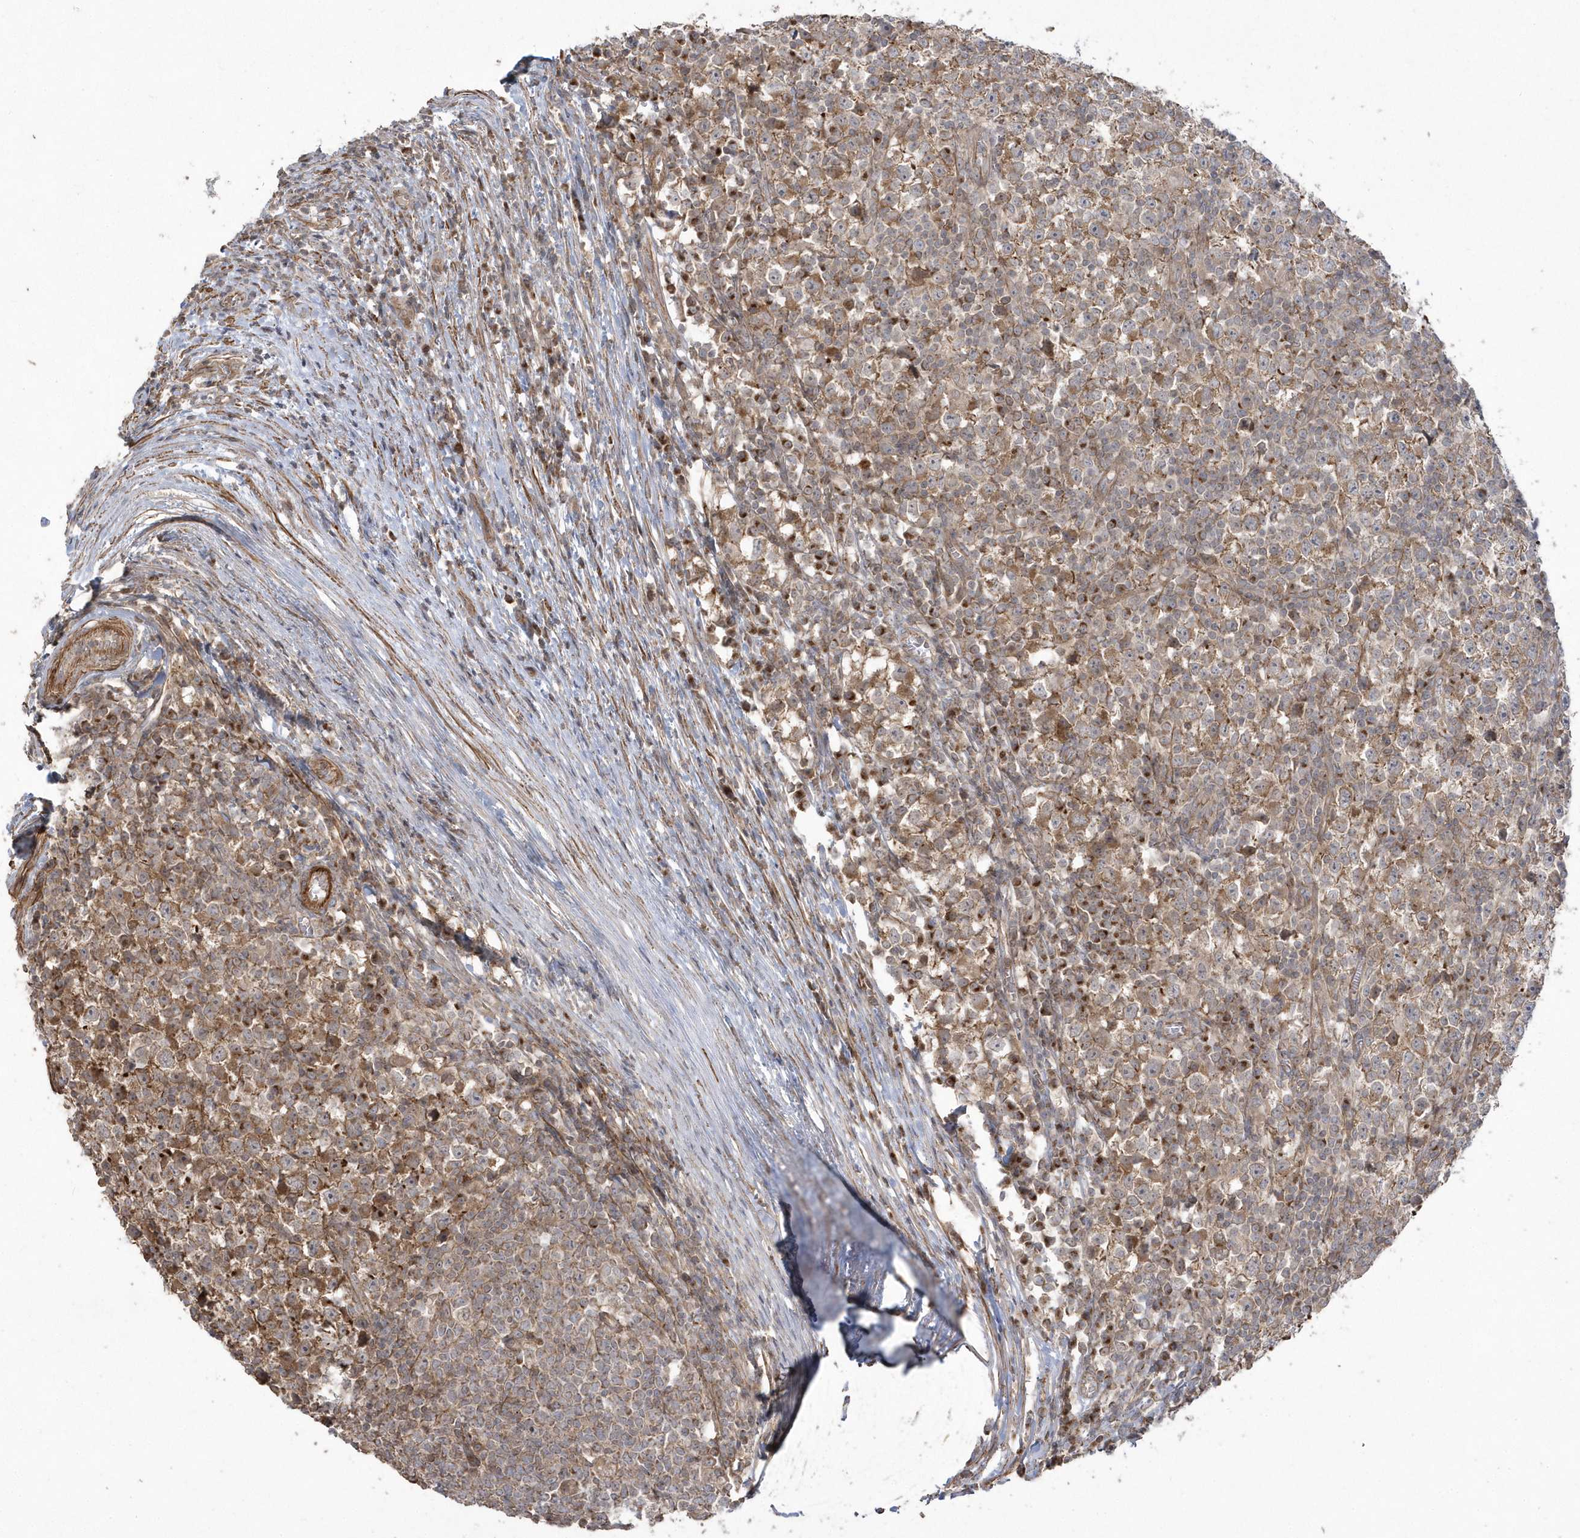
{"staining": {"intensity": "moderate", "quantity": ">75%", "location": "cytoplasmic/membranous"}, "tissue": "testis cancer", "cell_type": "Tumor cells", "image_type": "cancer", "snomed": [{"axis": "morphology", "description": "Seminoma, NOS"}, {"axis": "topography", "description": "Testis"}], "caption": "DAB immunohistochemical staining of human testis cancer displays moderate cytoplasmic/membranous protein positivity in approximately >75% of tumor cells.", "gene": "ARMC8", "patient": {"sex": "male", "age": 65}}